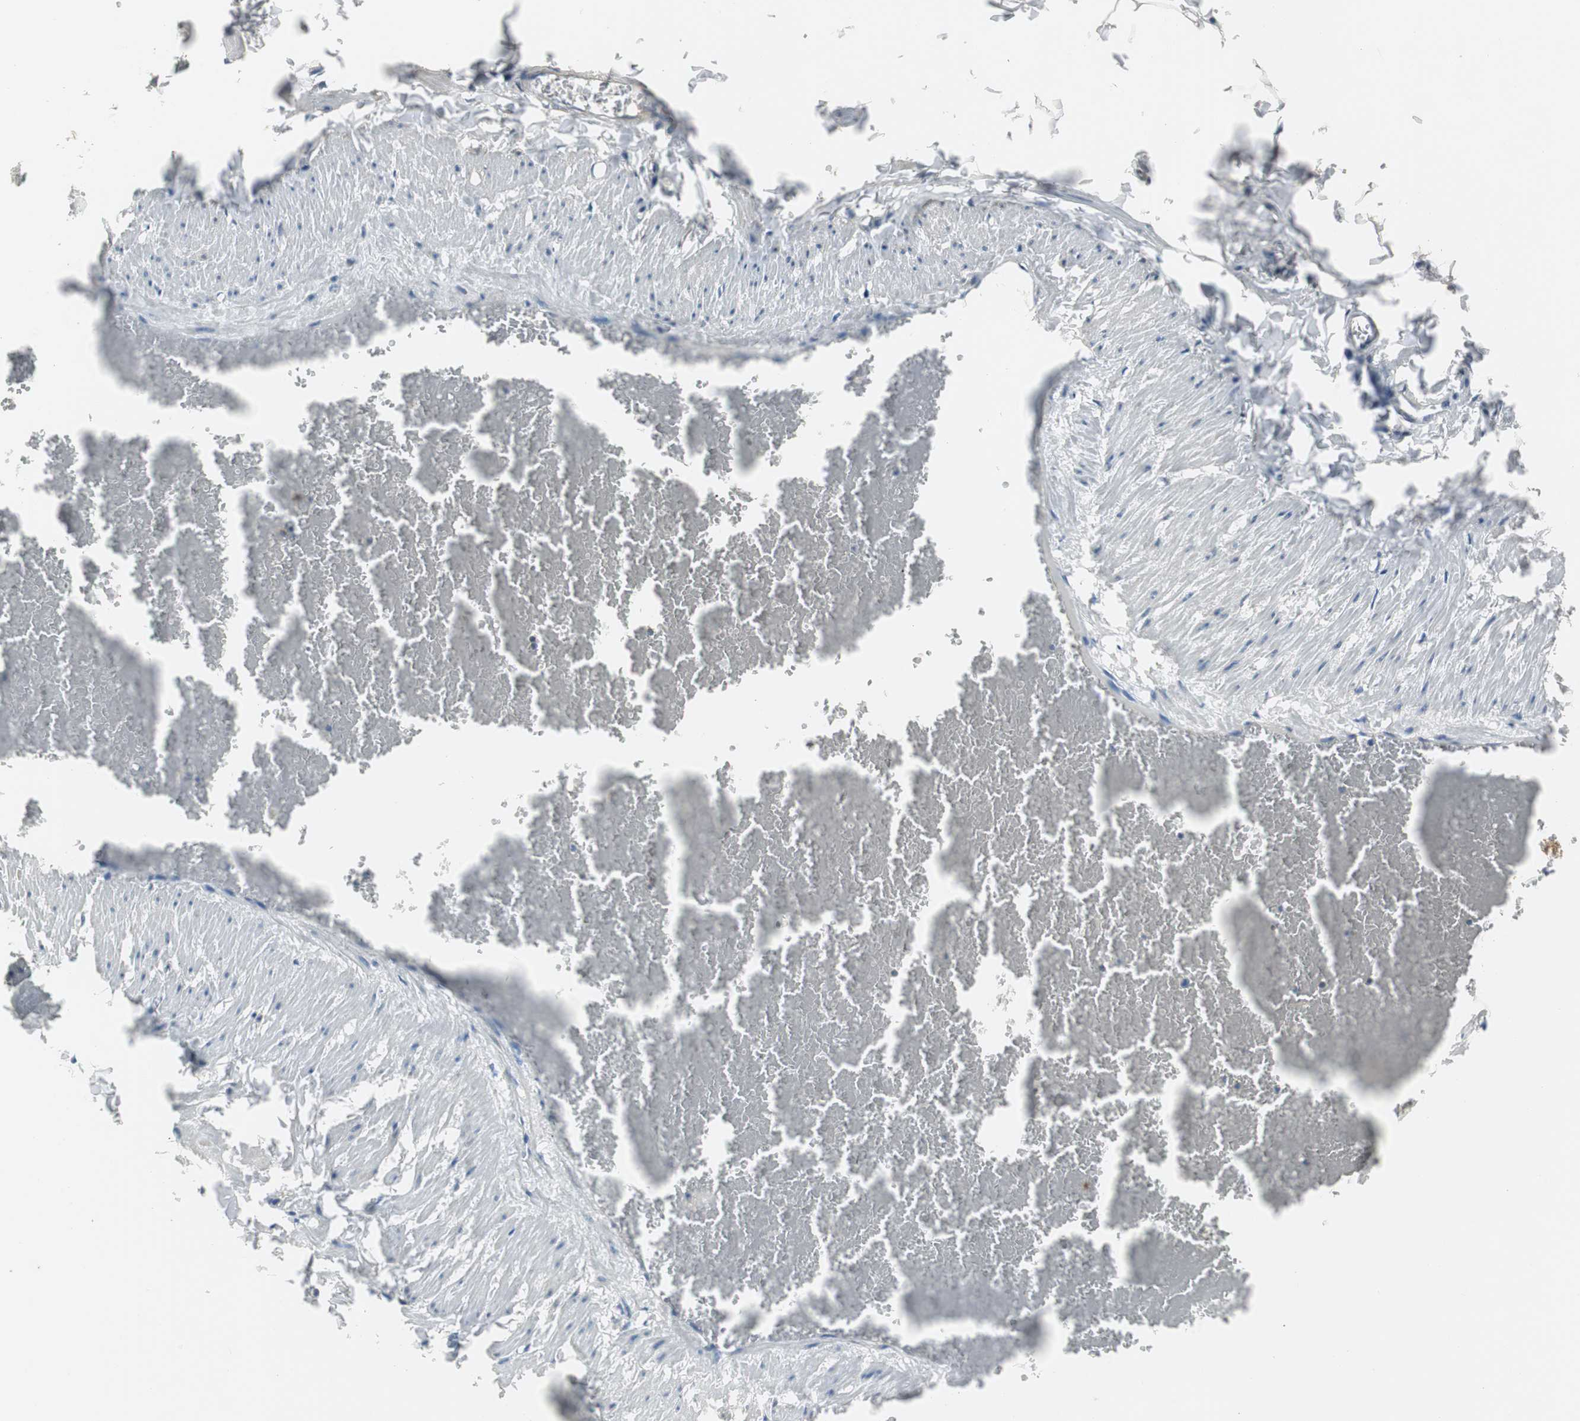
{"staining": {"intensity": "weak", "quantity": ">75%", "location": "cytoplasmic/membranous"}, "tissue": "adipose tissue", "cell_type": "Adipocytes", "image_type": "normal", "snomed": [{"axis": "morphology", "description": "Normal tissue, NOS"}, {"axis": "topography", "description": "Vascular tissue"}], "caption": "Brown immunohistochemical staining in benign human adipose tissue demonstrates weak cytoplasmic/membranous staining in approximately >75% of adipocytes.", "gene": "PTPRN2", "patient": {"sex": "male", "age": 41}}